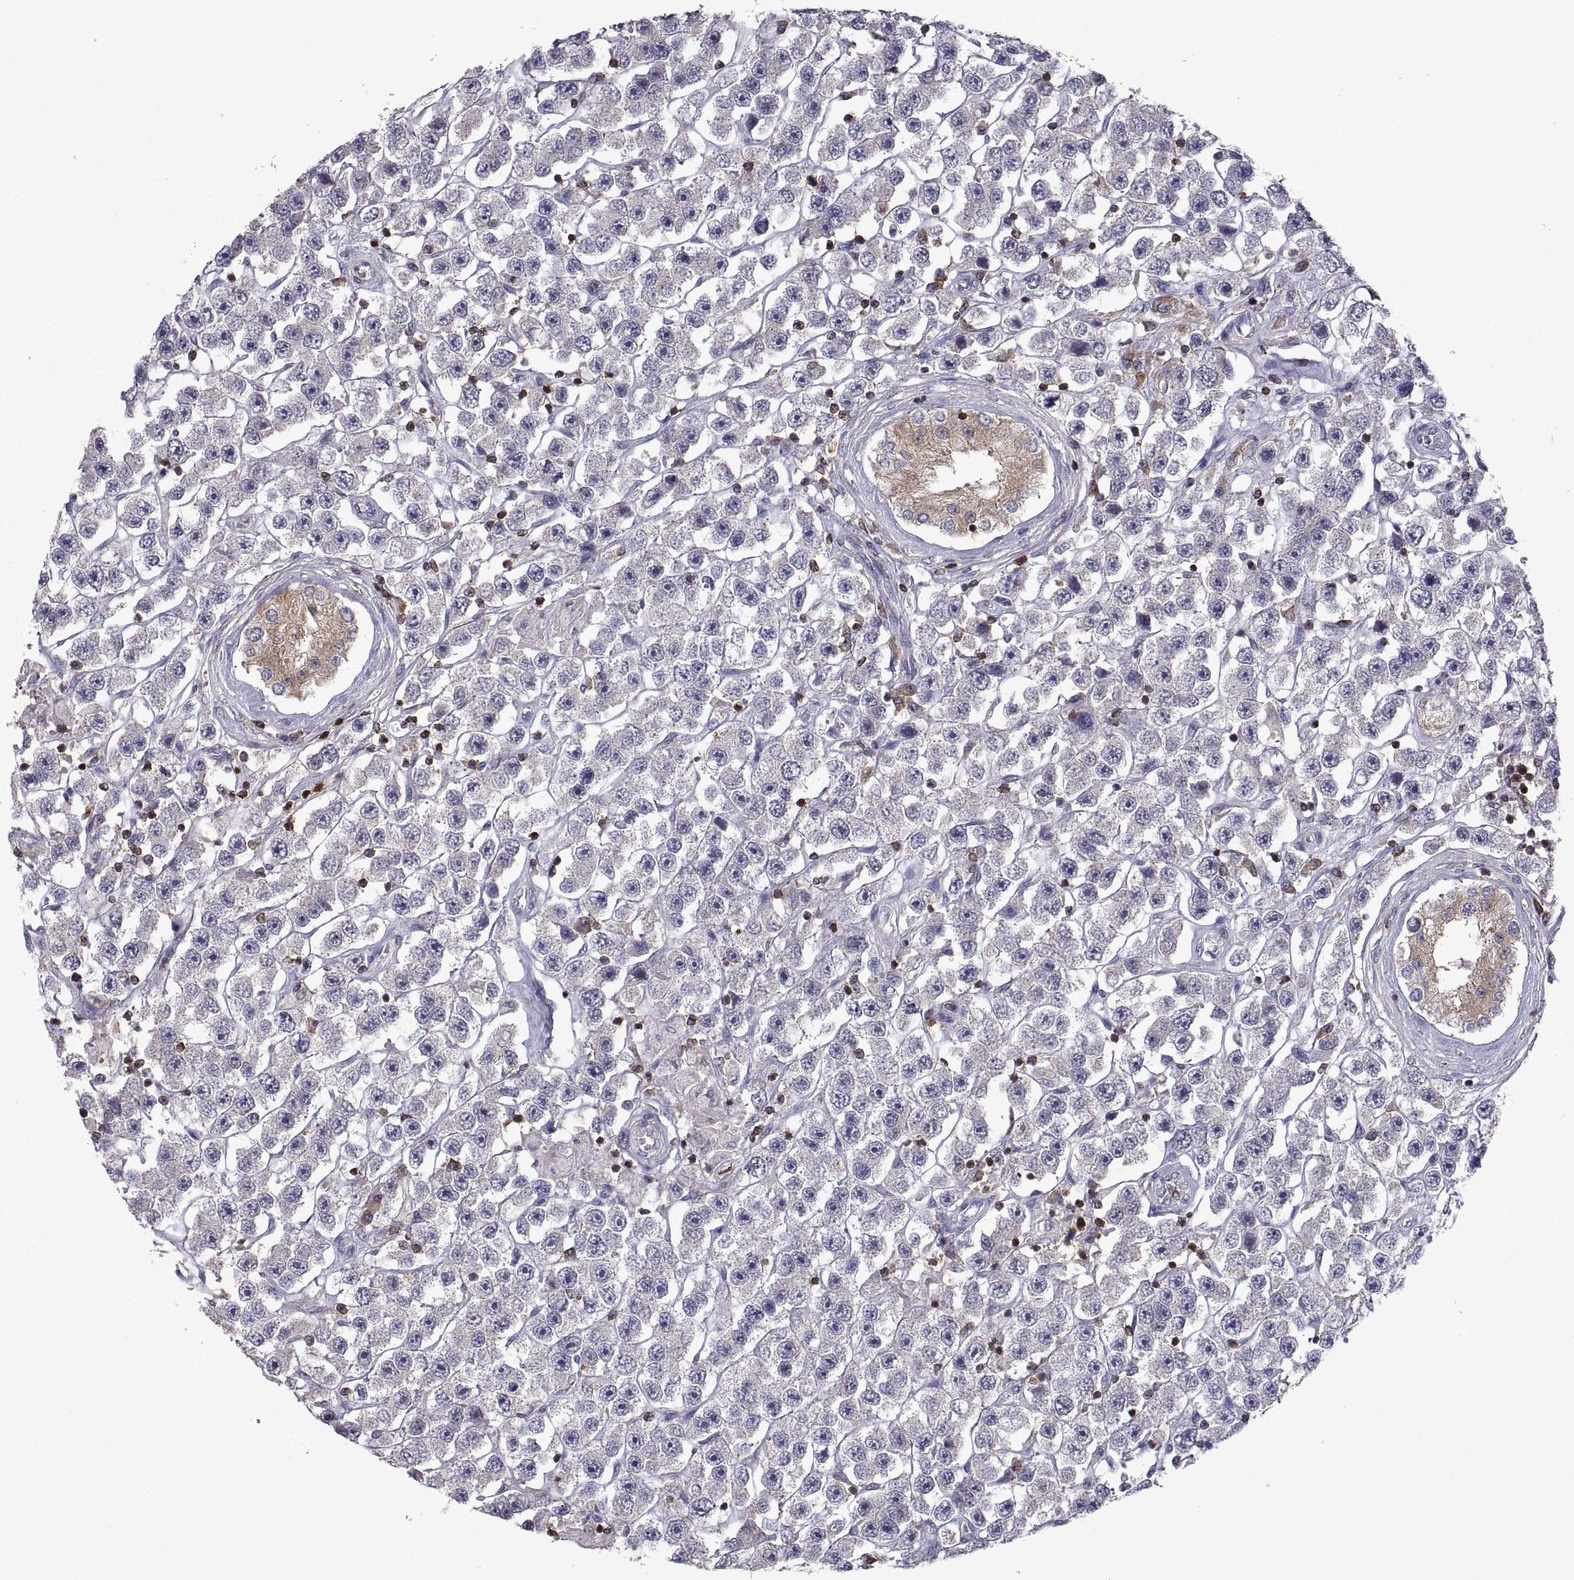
{"staining": {"intensity": "negative", "quantity": "none", "location": "none"}, "tissue": "testis cancer", "cell_type": "Tumor cells", "image_type": "cancer", "snomed": [{"axis": "morphology", "description": "Seminoma, NOS"}, {"axis": "topography", "description": "Testis"}], "caption": "A micrograph of human testis cancer (seminoma) is negative for staining in tumor cells.", "gene": "EZR", "patient": {"sex": "male", "age": 45}}